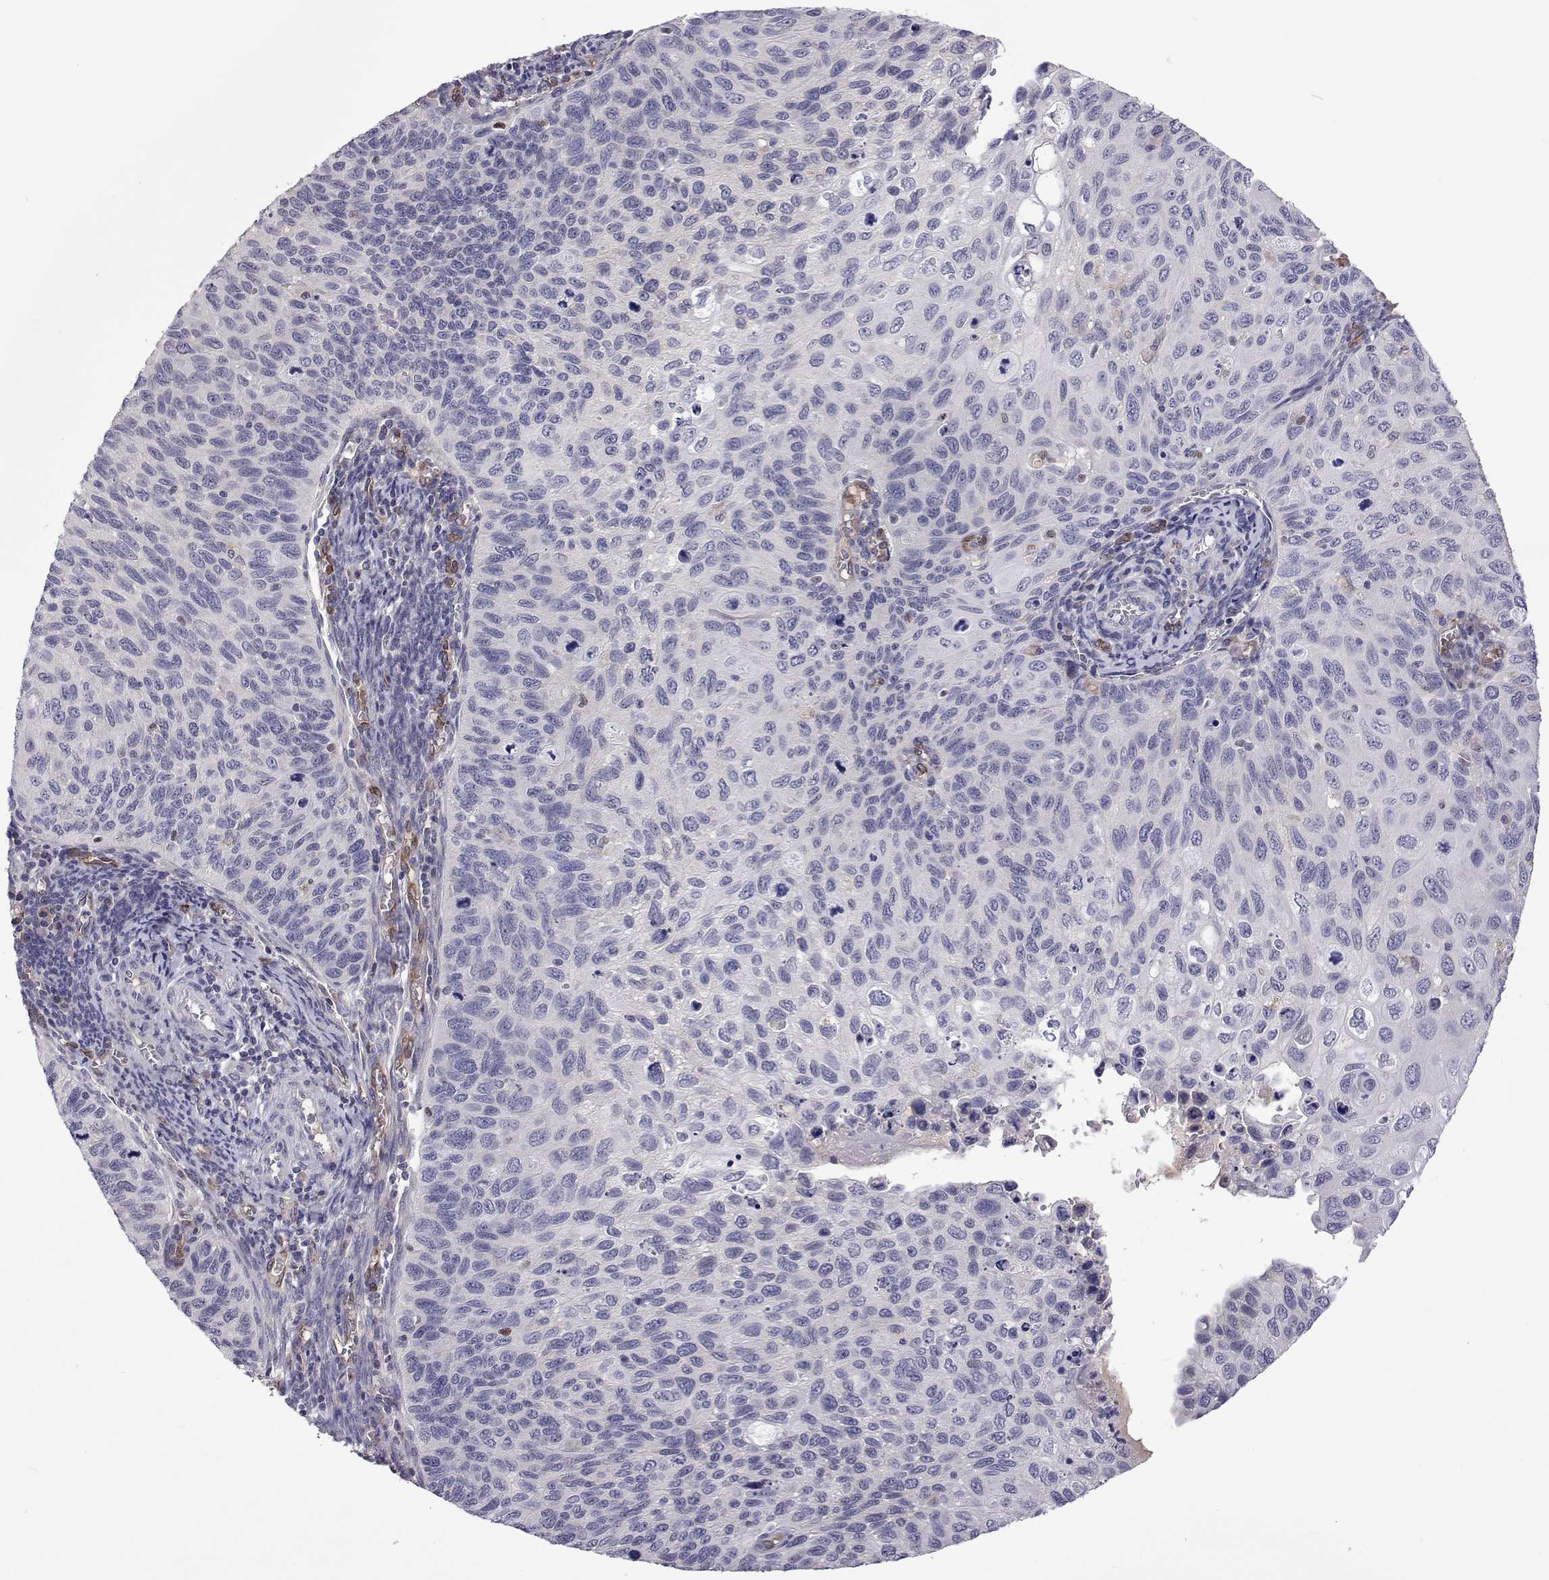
{"staining": {"intensity": "negative", "quantity": "none", "location": "none"}, "tissue": "cervical cancer", "cell_type": "Tumor cells", "image_type": "cancer", "snomed": [{"axis": "morphology", "description": "Squamous cell carcinoma, NOS"}, {"axis": "topography", "description": "Cervix"}], "caption": "Immunohistochemistry of cervical cancer (squamous cell carcinoma) exhibits no expression in tumor cells.", "gene": "TCF15", "patient": {"sex": "female", "age": 70}}